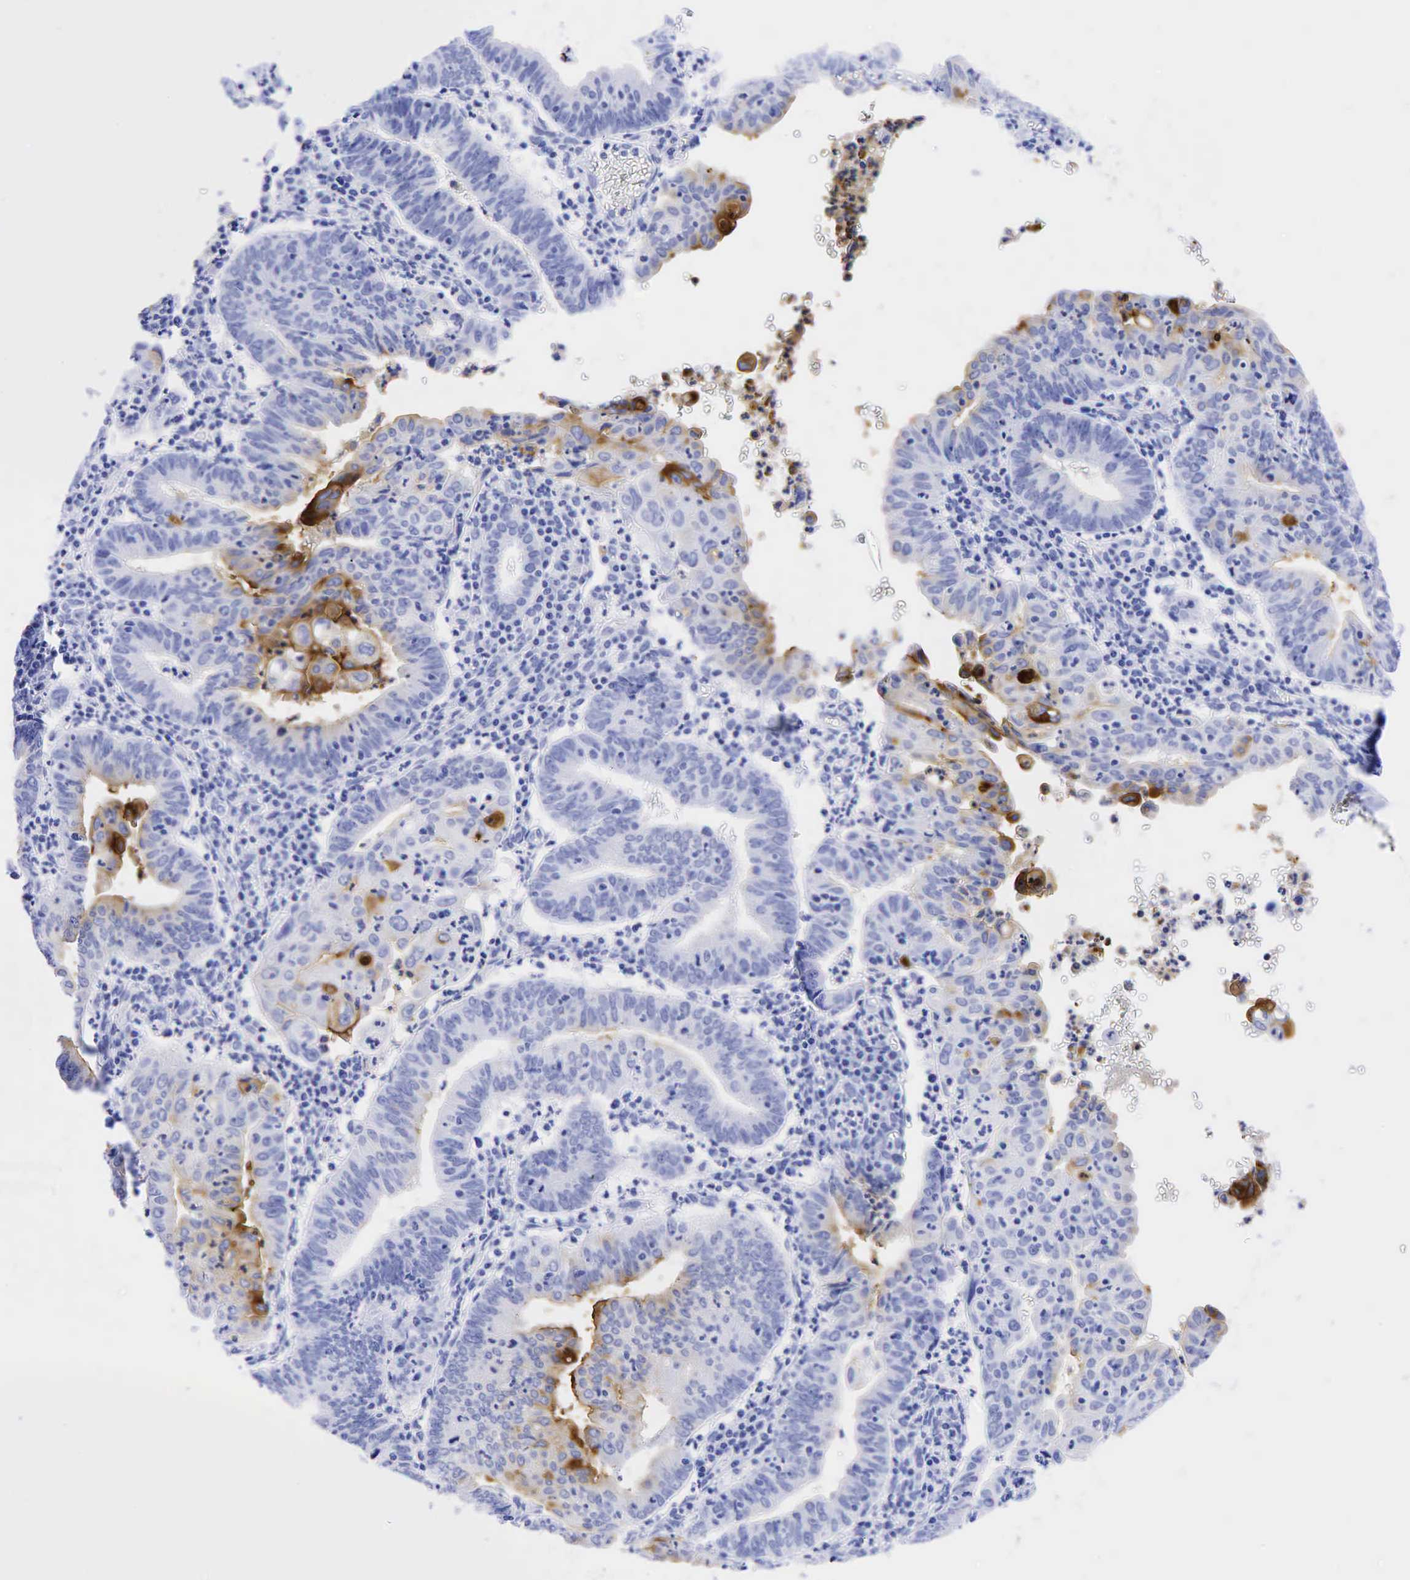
{"staining": {"intensity": "moderate", "quantity": "<25%", "location": "cytoplasmic/membranous"}, "tissue": "endometrial cancer", "cell_type": "Tumor cells", "image_type": "cancer", "snomed": [{"axis": "morphology", "description": "Adenocarcinoma, NOS"}, {"axis": "topography", "description": "Endometrium"}], "caption": "A histopathology image showing moderate cytoplasmic/membranous expression in approximately <25% of tumor cells in endometrial adenocarcinoma, as visualized by brown immunohistochemical staining.", "gene": "CEACAM5", "patient": {"sex": "female", "age": 60}}